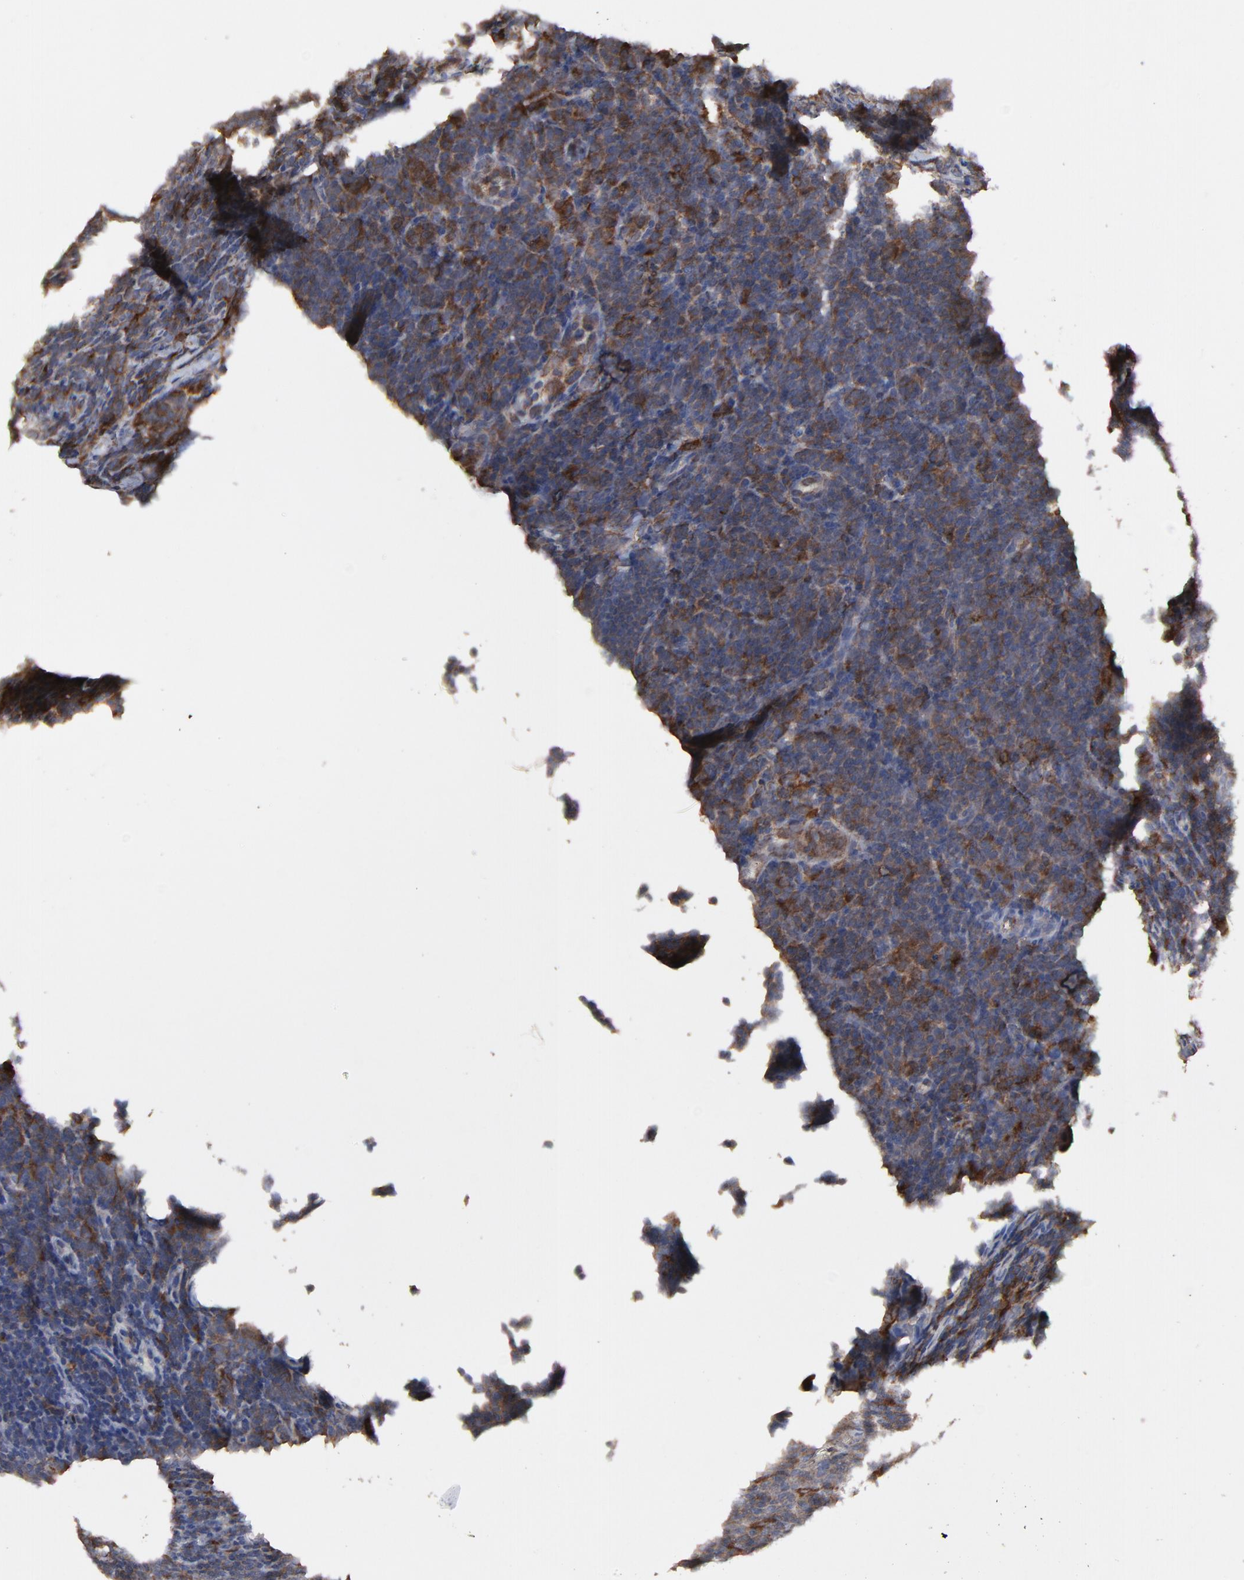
{"staining": {"intensity": "moderate", "quantity": "25%-75%", "location": "cytoplasmic/membranous"}, "tissue": "lymphoma", "cell_type": "Tumor cells", "image_type": "cancer", "snomed": [{"axis": "morphology", "description": "Malignant lymphoma, non-Hodgkin's type, Low grade"}, {"axis": "topography", "description": "Lymph node"}], "caption": "Immunohistochemical staining of human malignant lymphoma, non-Hodgkin's type (low-grade) exhibits medium levels of moderate cytoplasmic/membranous expression in approximately 25%-75% of tumor cells.", "gene": "RAB9A", "patient": {"sex": "male", "age": 74}}